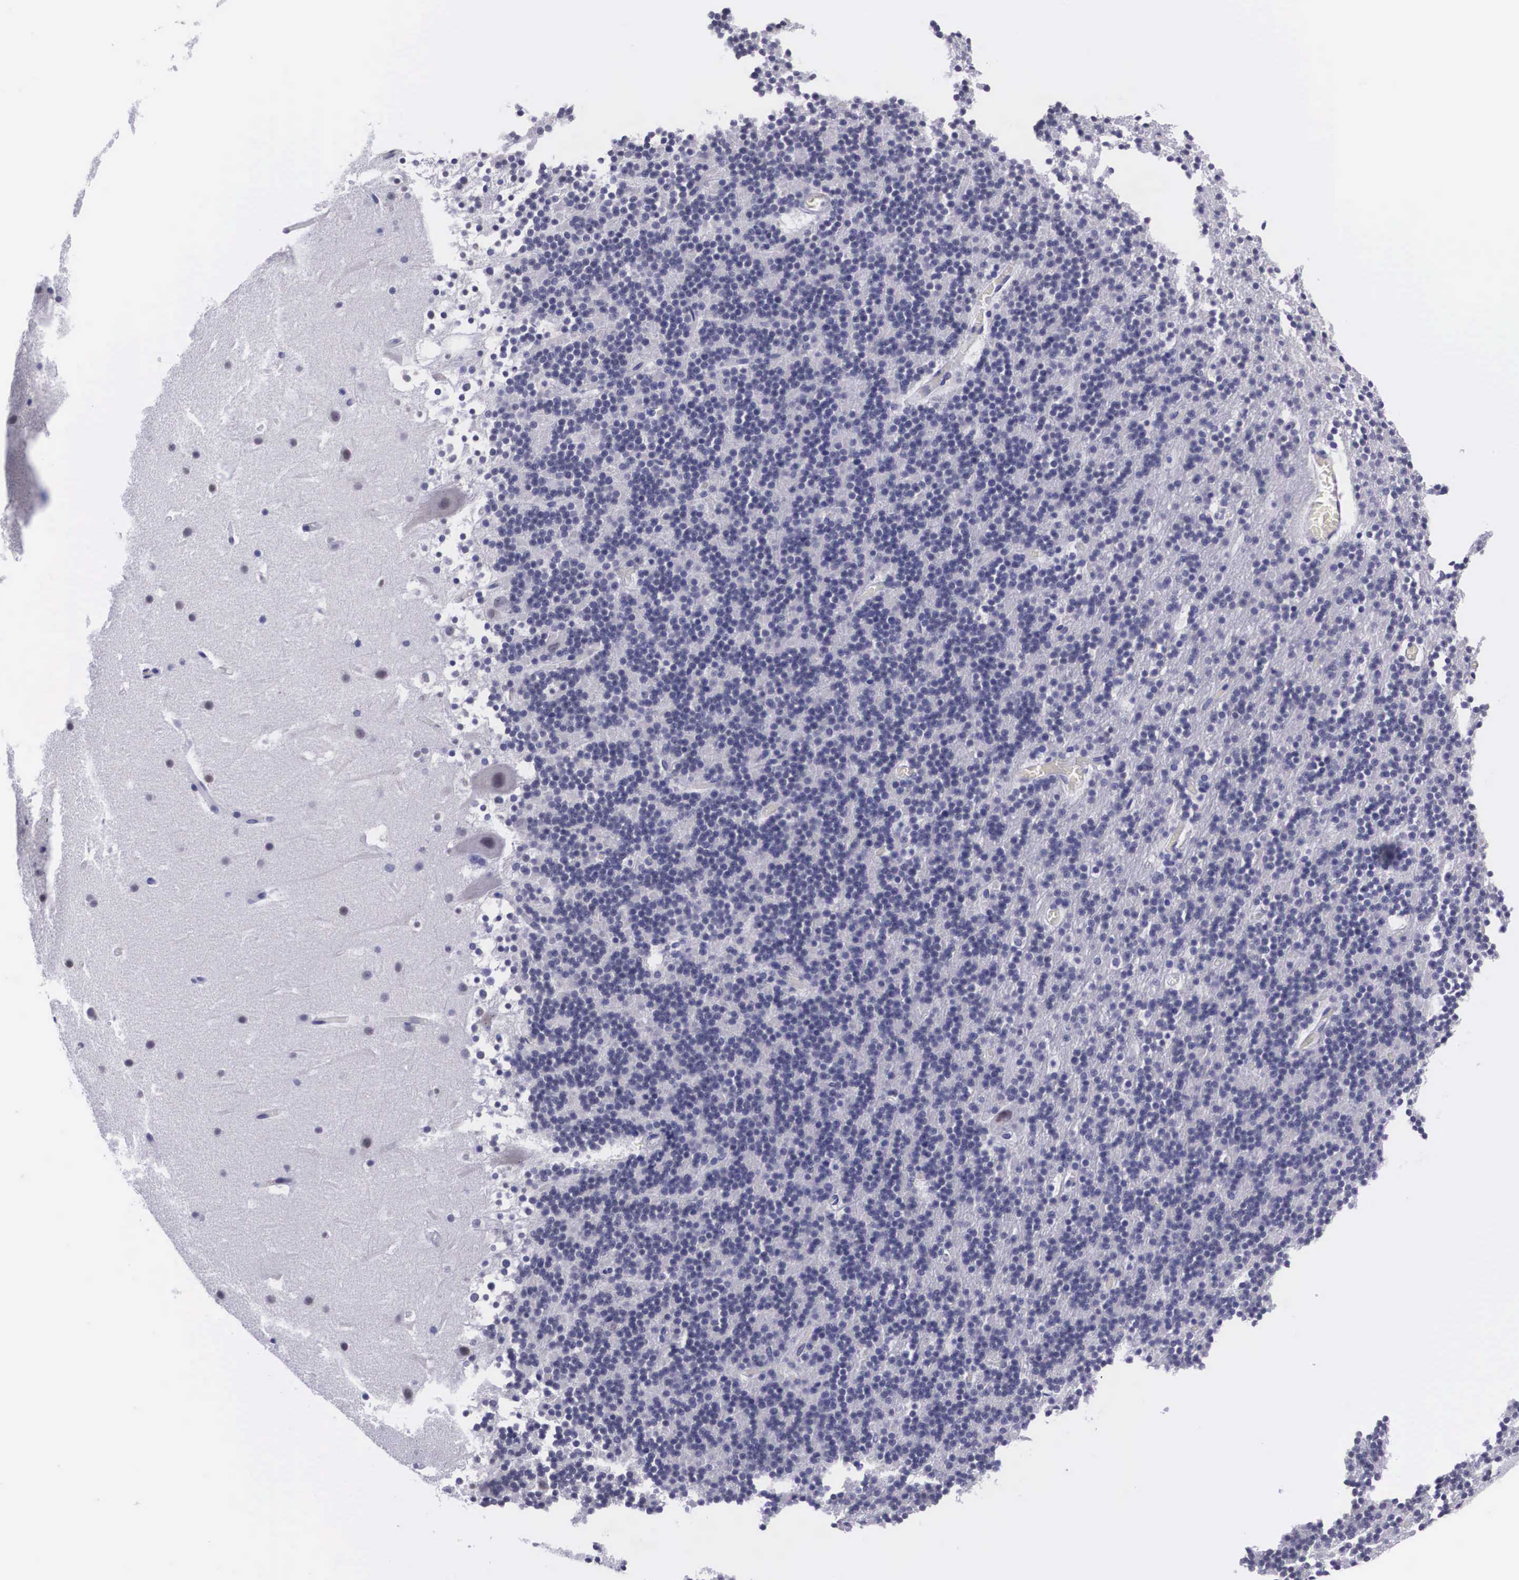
{"staining": {"intensity": "negative", "quantity": "none", "location": "none"}, "tissue": "cerebellum", "cell_type": "Cells in granular layer", "image_type": "normal", "snomed": [{"axis": "morphology", "description": "Normal tissue, NOS"}, {"axis": "topography", "description": "Cerebellum"}], "caption": "Immunohistochemistry (IHC) micrograph of benign cerebellum: human cerebellum stained with DAB exhibits no significant protein staining in cells in granular layer.", "gene": "C22orf31", "patient": {"sex": "male", "age": 45}}